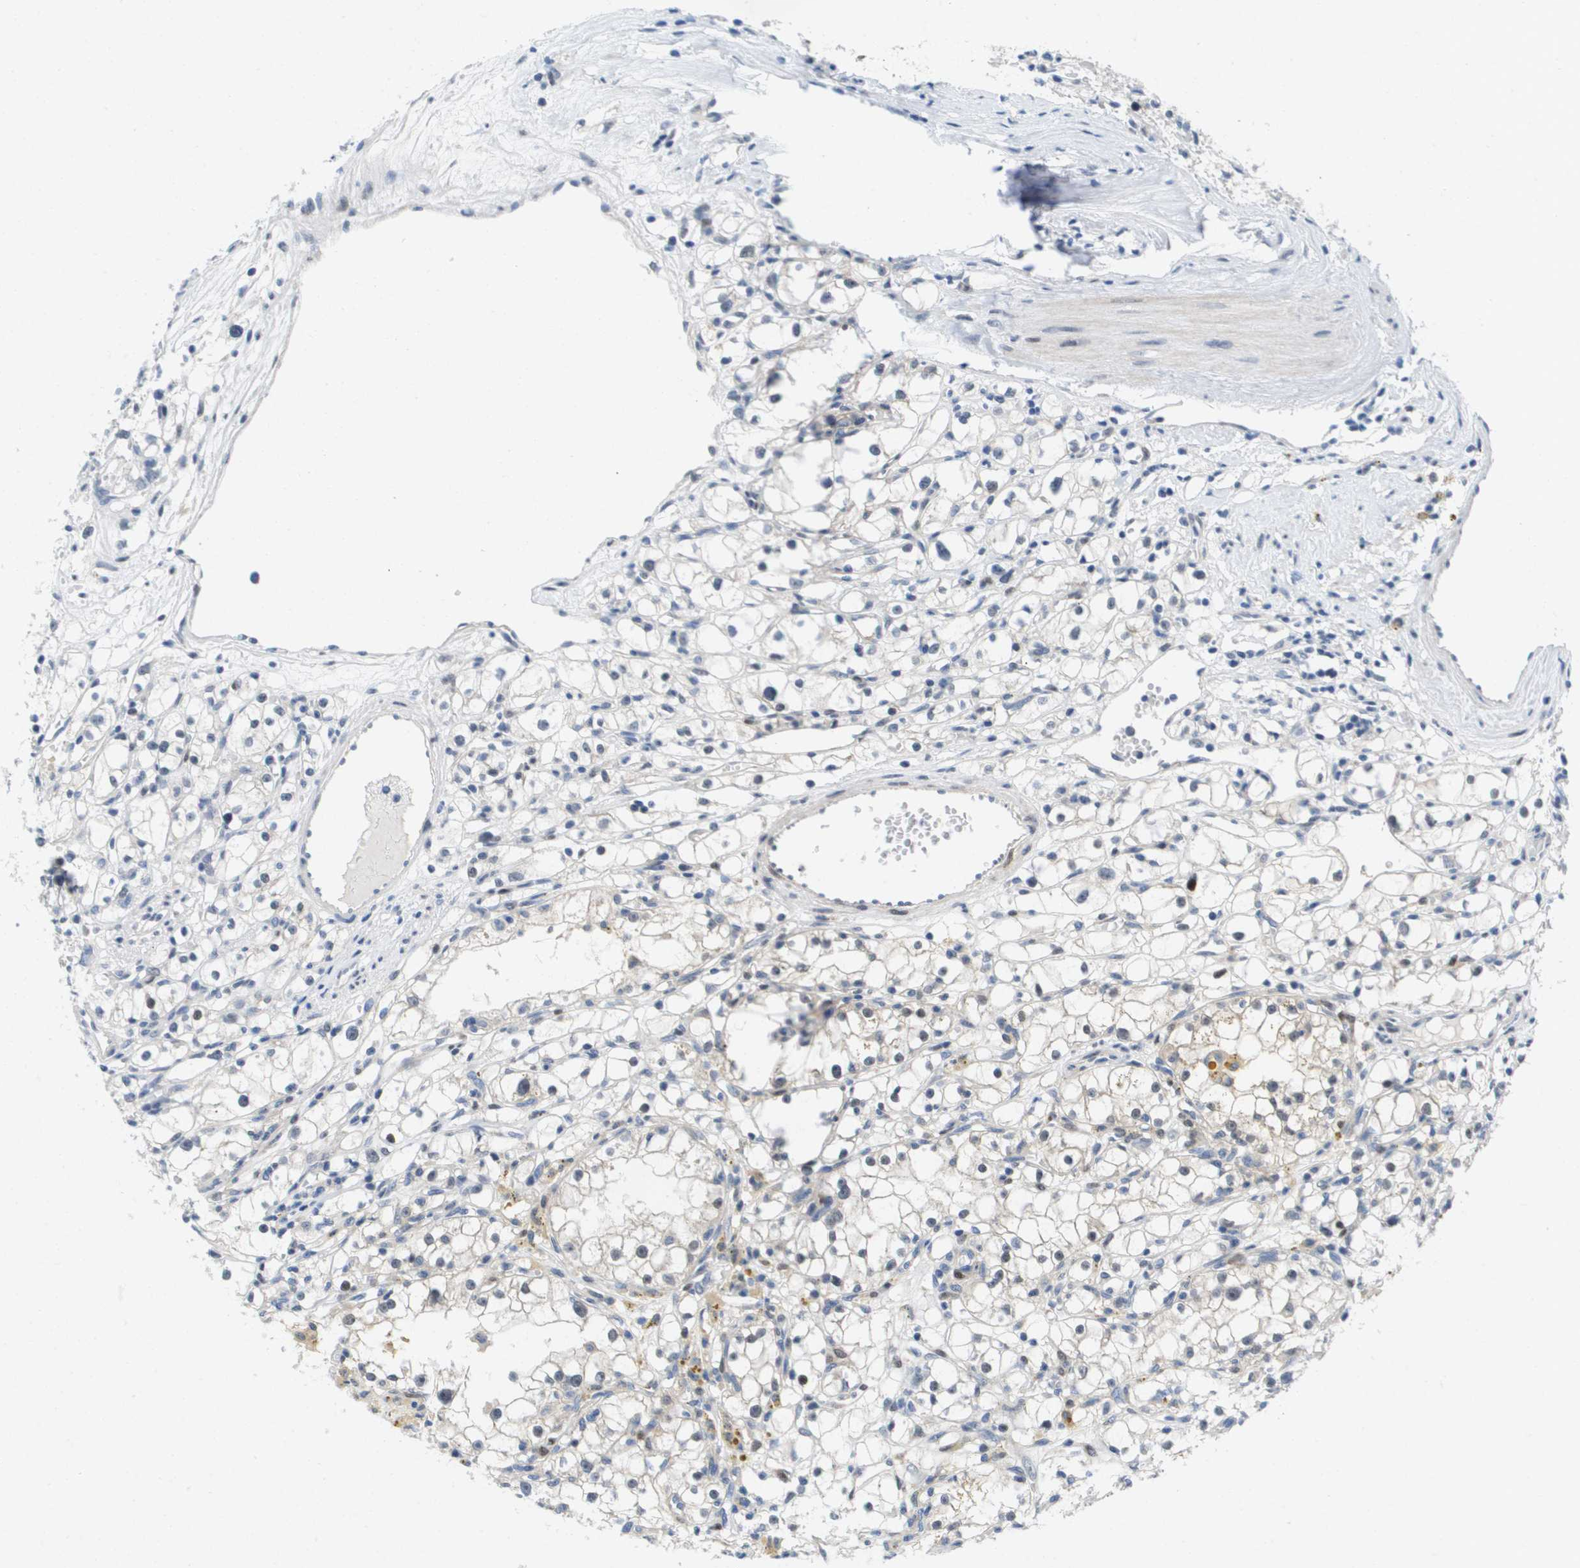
{"staining": {"intensity": "weak", "quantity": "<25%", "location": "nuclear"}, "tissue": "renal cancer", "cell_type": "Tumor cells", "image_type": "cancer", "snomed": [{"axis": "morphology", "description": "Adenocarcinoma, NOS"}, {"axis": "topography", "description": "Kidney"}], "caption": "Photomicrograph shows no significant protein positivity in tumor cells of renal cancer. (Immunohistochemistry (ihc), brightfield microscopy, high magnification).", "gene": "FKBP4", "patient": {"sex": "male", "age": 56}}